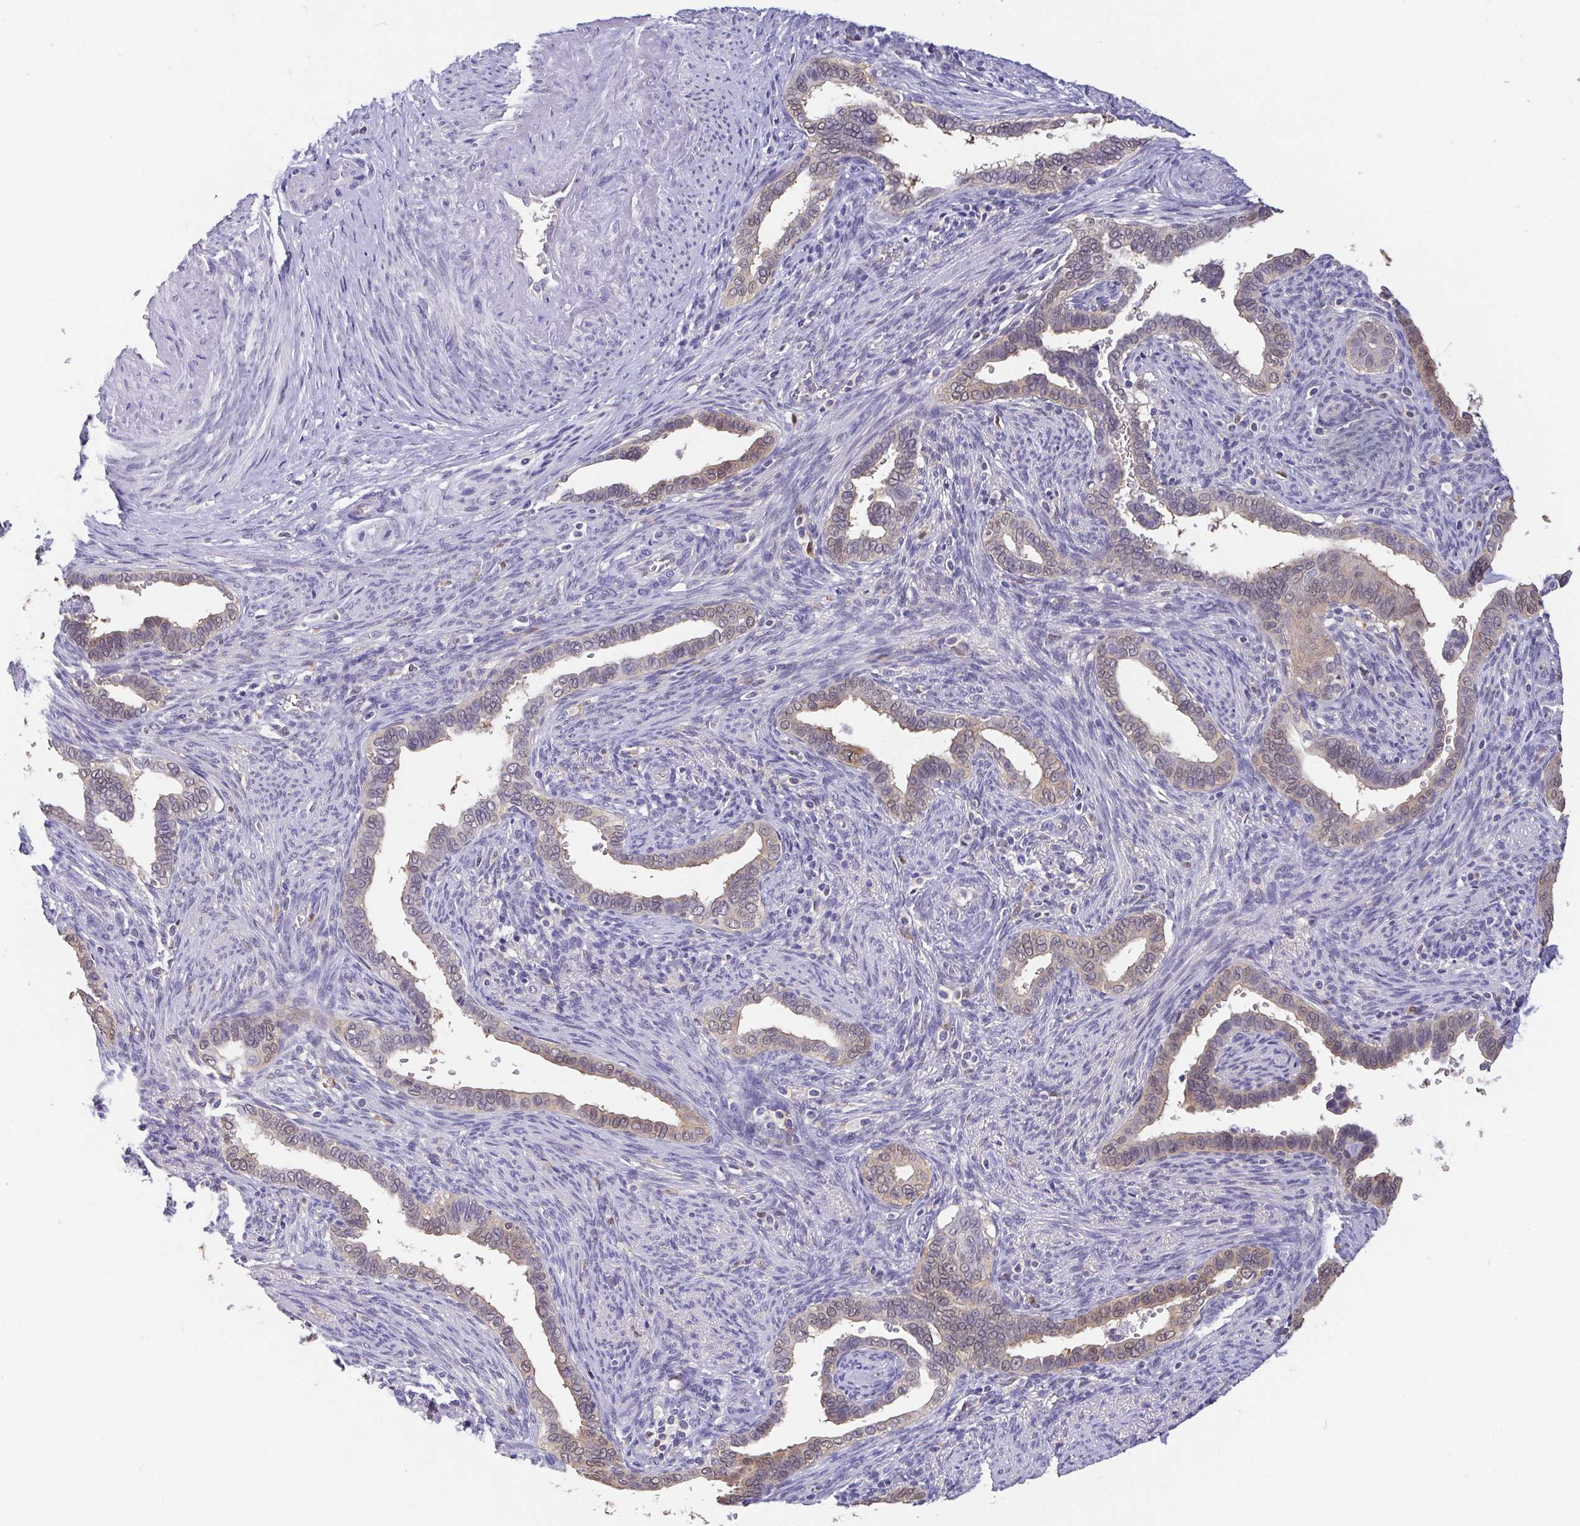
{"staining": {"intensity": "weak", "quantity": "<25%", "location": "cytoplasmic/membranous"}, "tissue": "cervical cancer", "cell_type": "Tumor cells", "image_type": "cancer", "snomed": [{"axis": "morphology", "description": "Adenocarcinoma, NOS"}, {"axis": "morphology", "description": "Adenocarcinoma, Low grade"}, {"axis": "topography", "description": "Cervix"}], "caption": "This is an immunohistochemistry image of human adenocarcinoma (low-grade) (cervical). There is no staining in tumor cells.", "gene": "IDH1", "patient": {"sex": "female", "age": 35}}